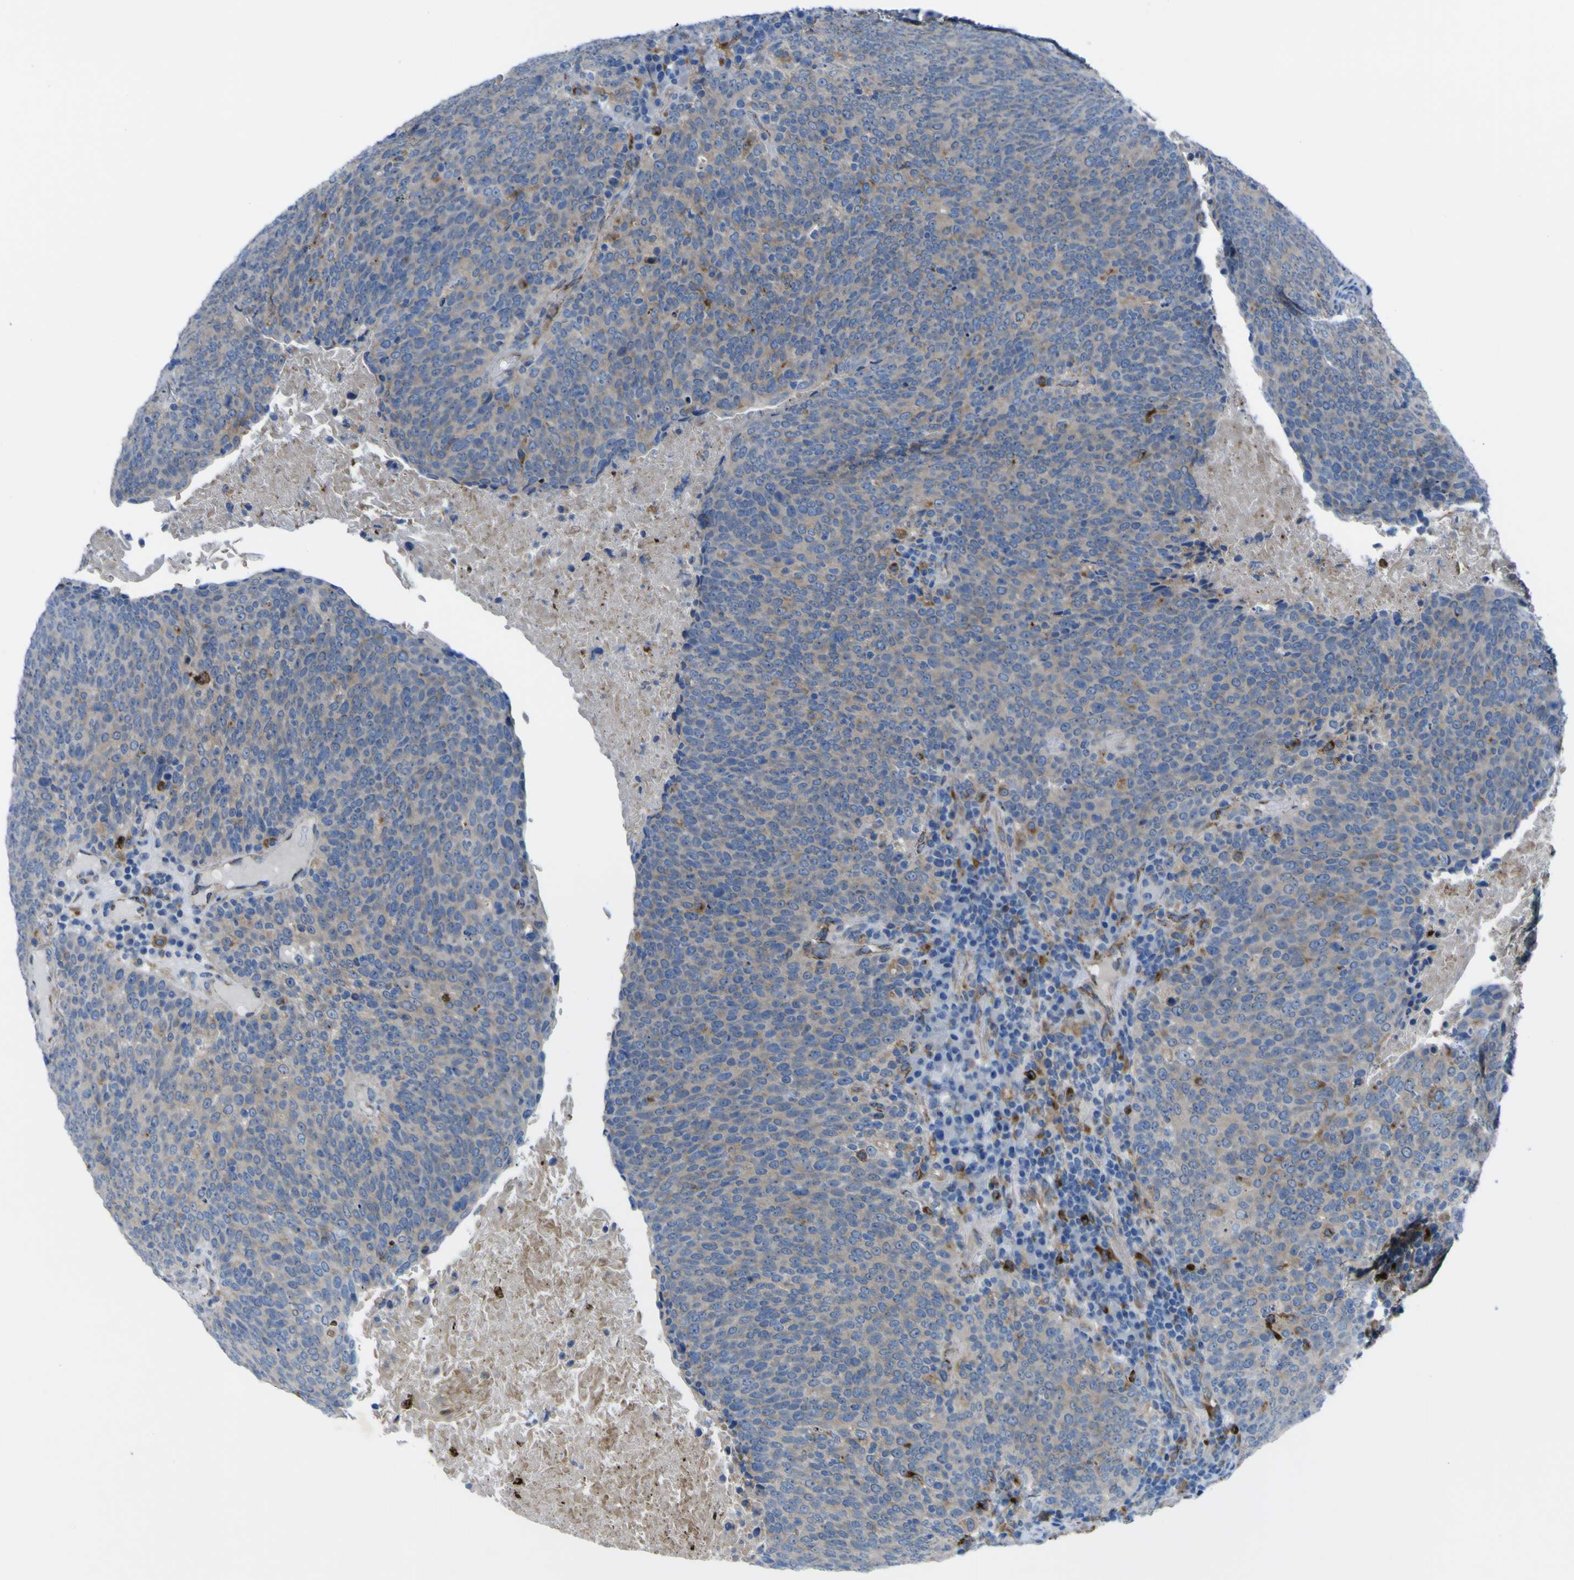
{"staining": {"intensity": "moderate", "quantity": "<25%", "location": "cytoplasmic/membranous"}, "tissue": "head and neck cancer", "cell_type": "Tumor cells", "image_type": "cancer", "snomed": [{"axis": "morphology", "description": "Squamous cell carcinoma, NOS"}, {"axis": "morphology", "description": "Squamous cell carcinoma, metastatic, NOS"}, {"axis": "topography", "description": "Lymph node"}, {"axis": "topography", "description": "Head-Neck"}], "caption": "A brown stain shows moderate cytoplasmic/membranous expression of a protein in human head and neck cancer (squamous cell carcinoma) tumor cells. (Brightfield microscopy of DAB IHC at high magnification).", "gene": "CST3", "patient": {"sex": "male", "age": 62}}